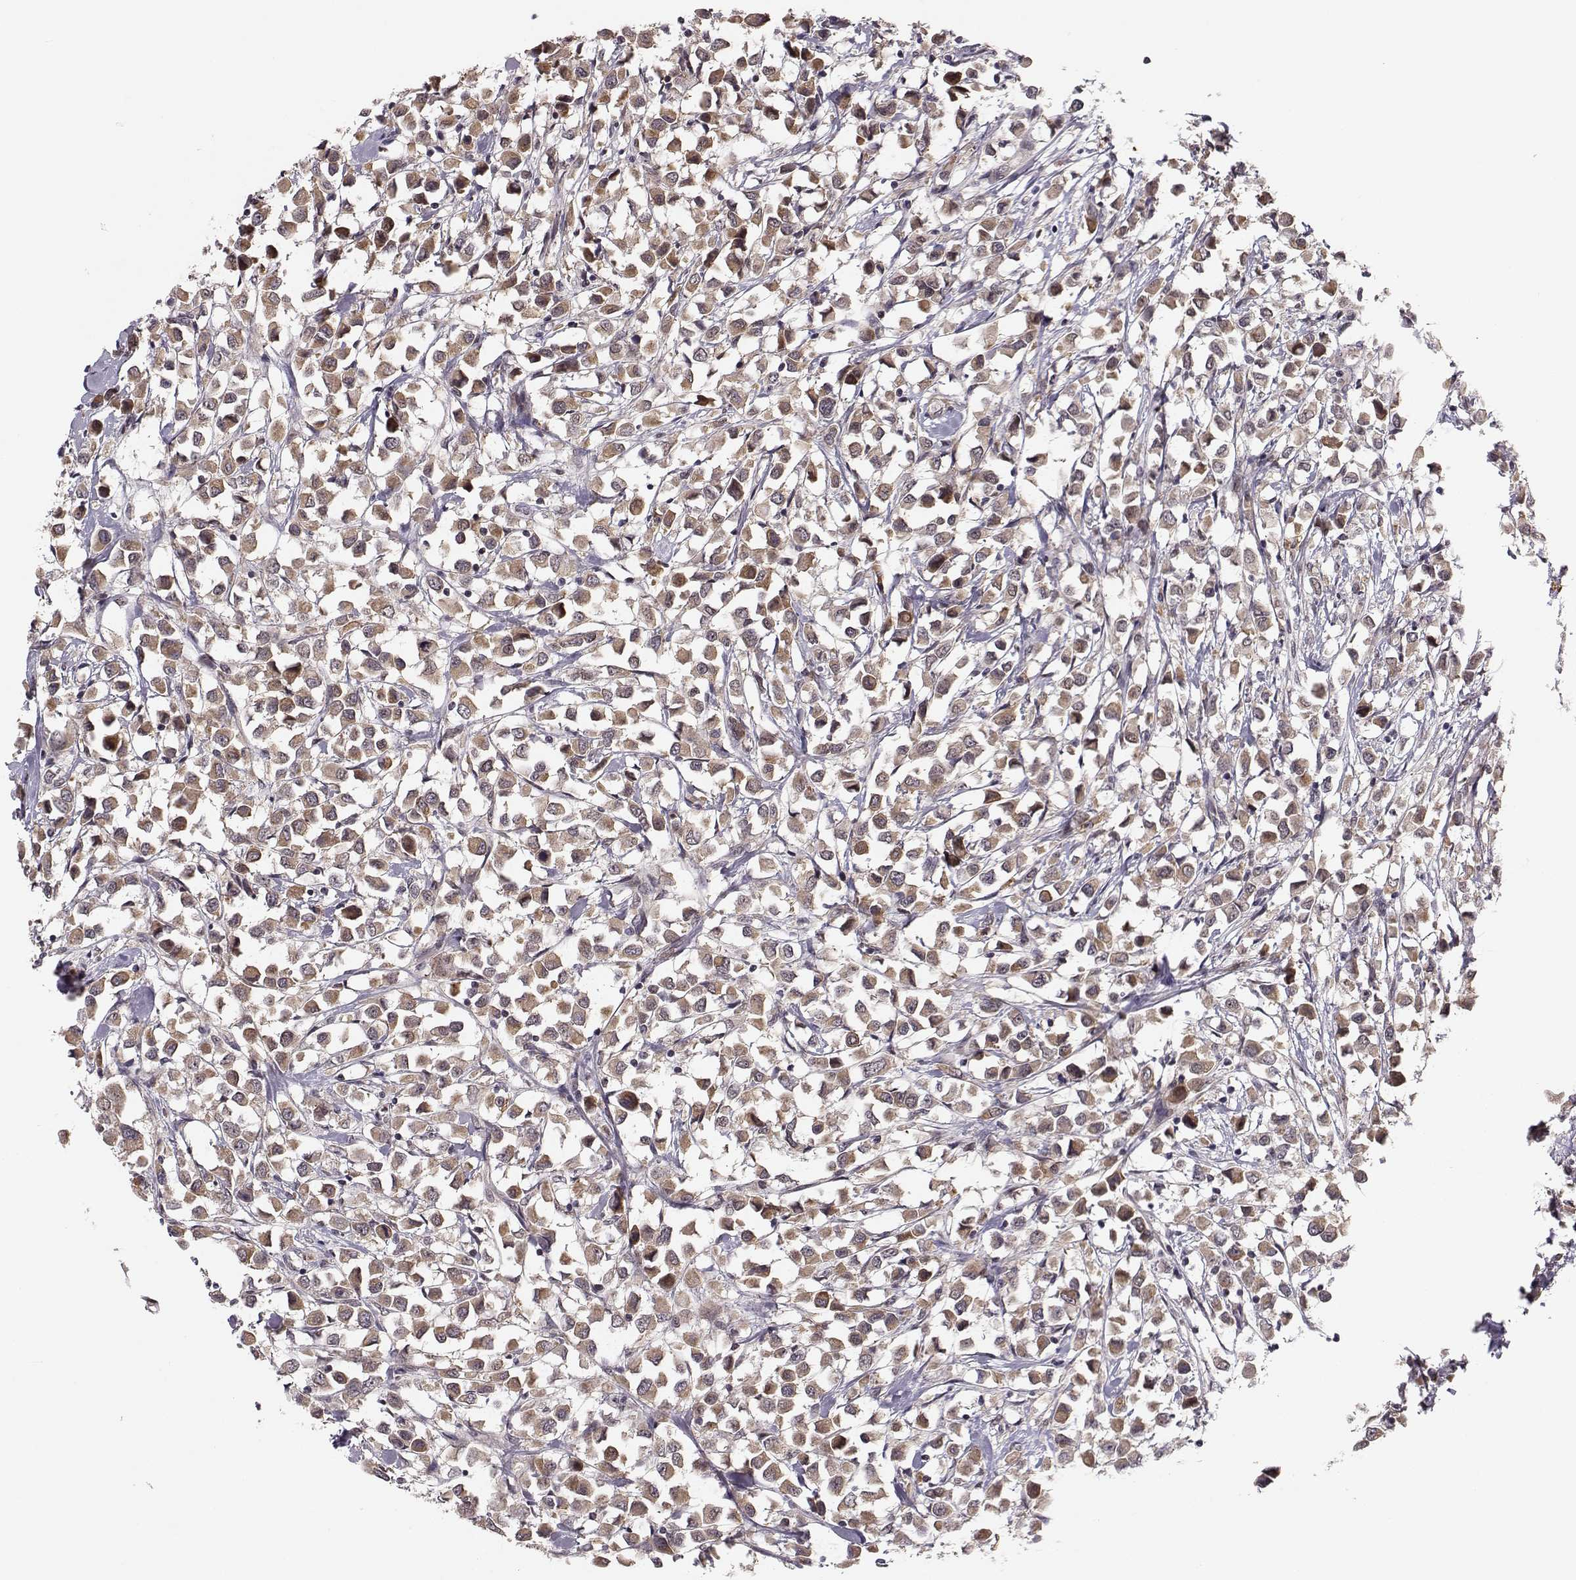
{"staining": {"intensity": "moderate", "quantity": "25%-75%", "location": "cytoplasmic/membranous"}, "tissue": "breast cancer", "cell_type": "Tumor cells", "image_type": "cancer", "snomed": [{"axis": "morphology", "description": "Duct carcinoma"}, {"axis": "topography", "description": "Breast"}], "caption": "Invasive ductal carcinoma (breast) stained with DAB IHC shows medium levels of moderate cytoplasmic/membranous staining in approximately 25%-75% of tumor cells. (DAB (3,3'-diaminobenzidine) IHC, brown staining for protein, blue staining for nuclei).", "gene": "PLEKHG3", "patient": {"sex": "female", "age": 61}}